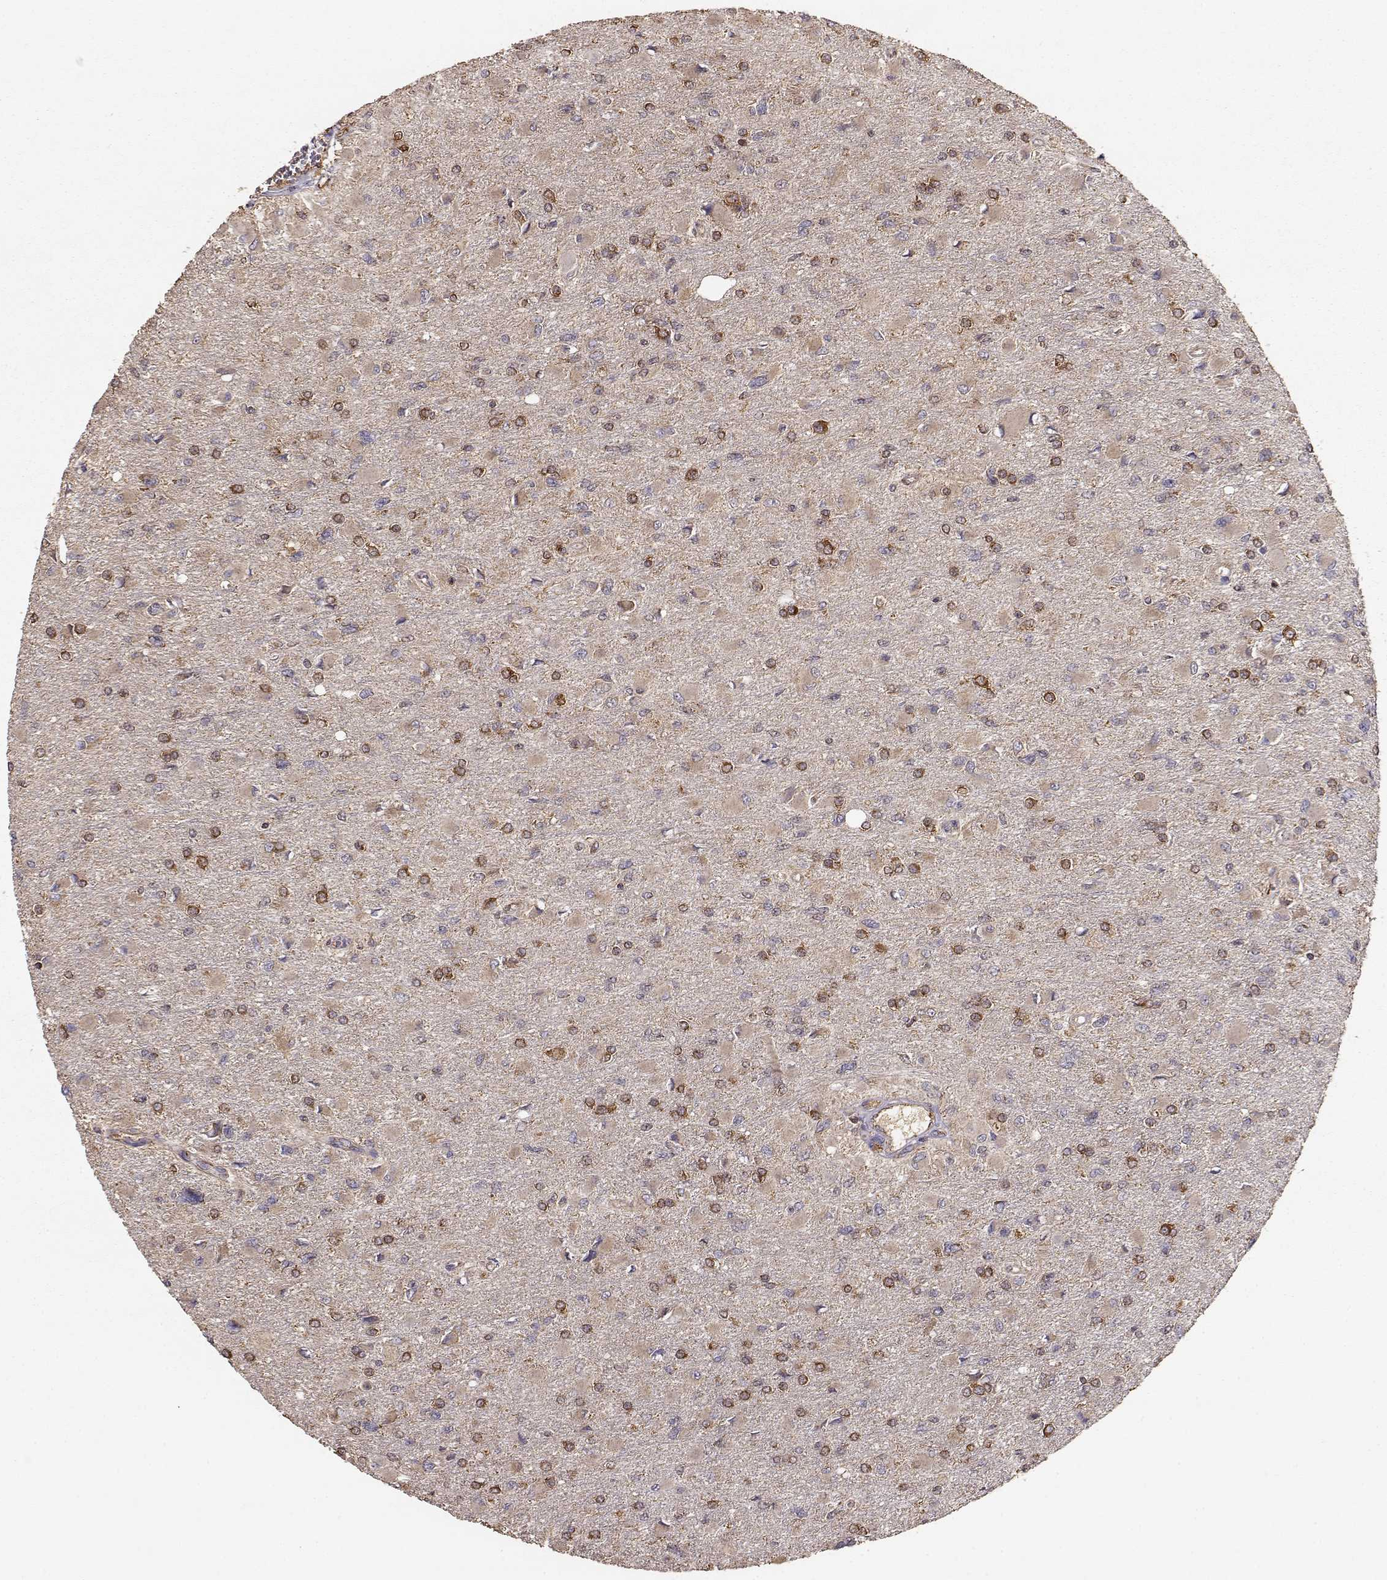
{"staining": {"intensity": "strong", "quantity": "25%-75%", "location": "cytoplasmic/membranous"}, "tissue": "glioma", "cell_type": "Tumor cells", "image_type": "cancer", "snomed": [{"axis": "morphology", "description": "Glioma, malignant, High grade"}, {"axis": "topography", "description": "Cerebral cortex"}], "caption": "IHC histopathology image of neoplastic tissue: glioma stained using immunohistochemistry (IHC) reveals high levels of strong protein expression localized specifically in the cytoplasmic/membranous of tumor cells, appearing as a cytoplasmic/membranous brown color.", "gene": "TARS3", "patient": {"sex": "female", "age": 36}}